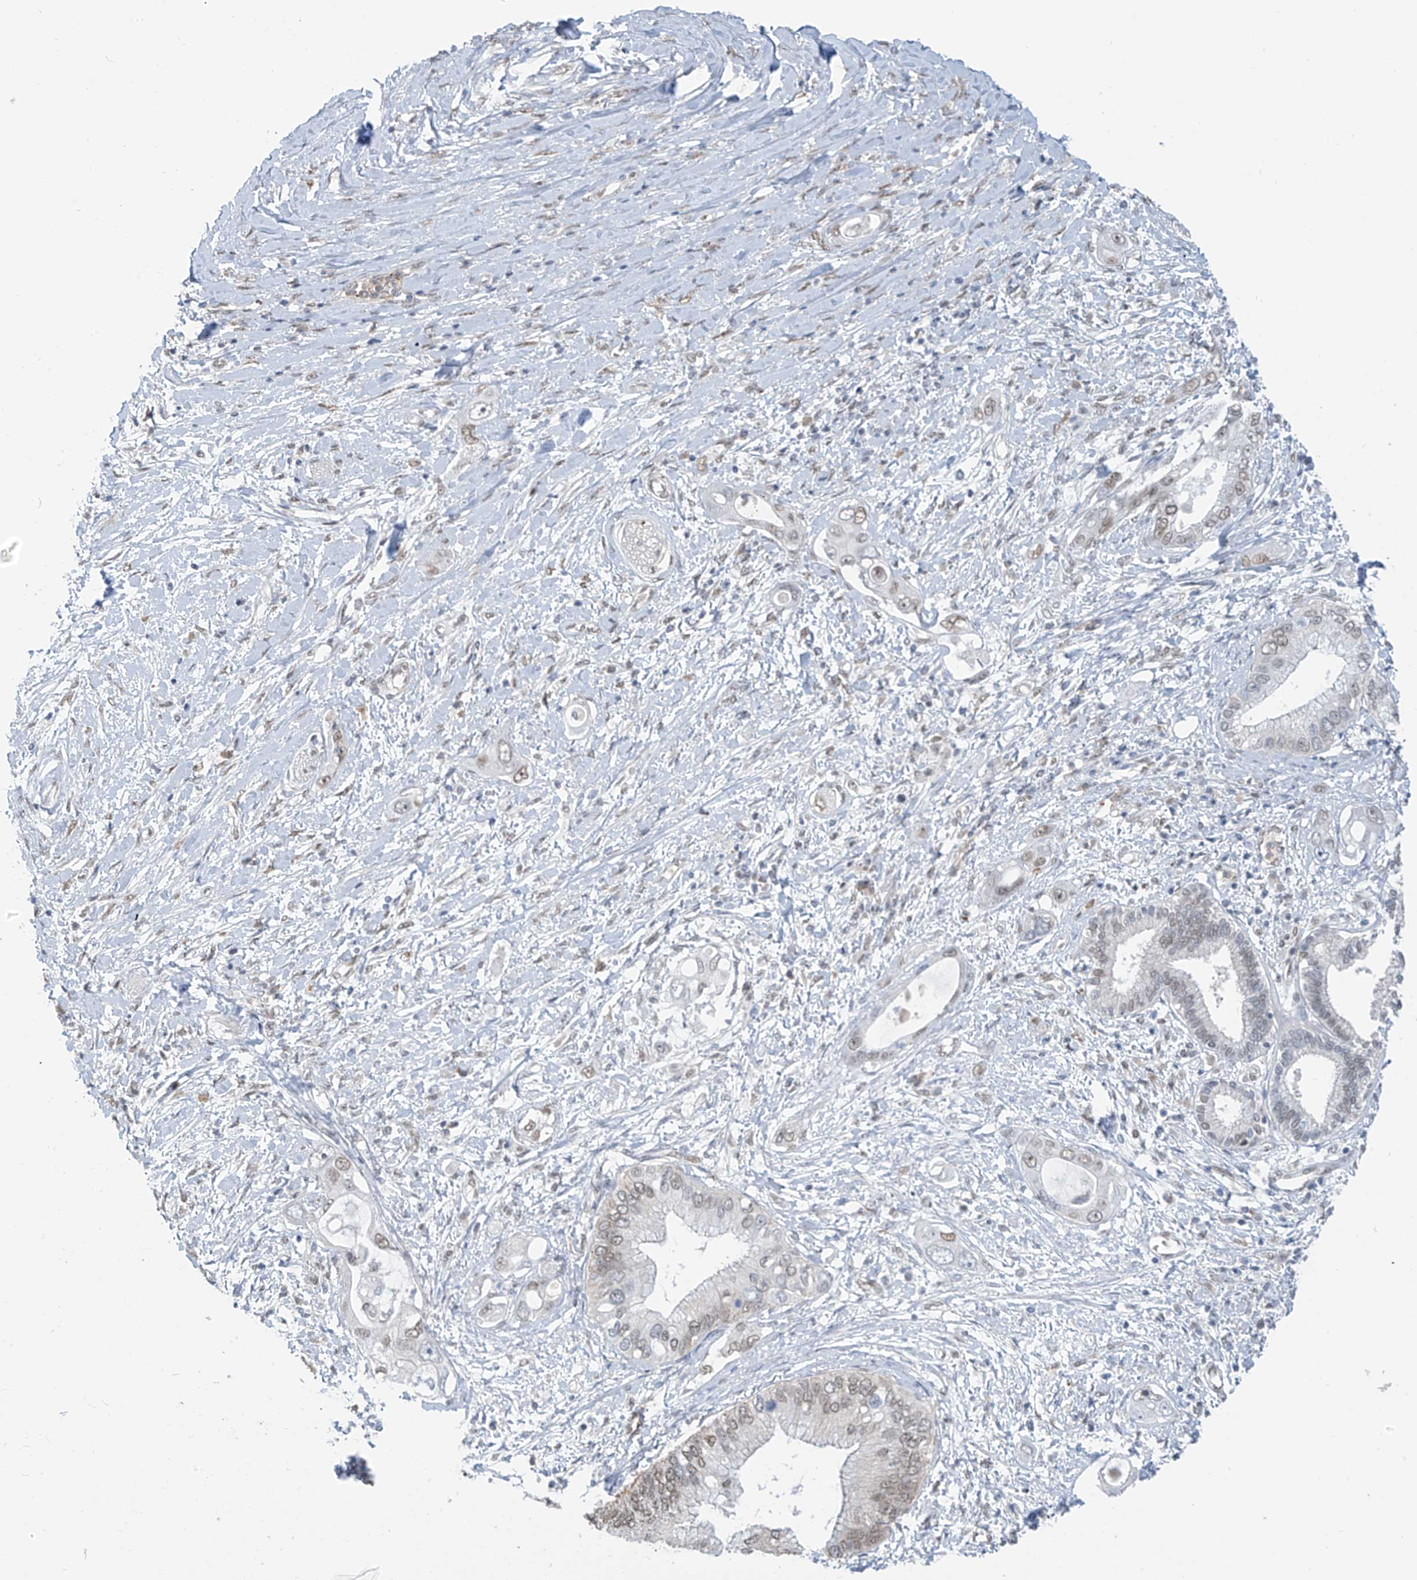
{"staining": {"intensity": "weak", "quantity": ">75%", "location": "nuclear"}, "tissue": "pancreatic cancer", "cell_type": "Tumor cells", "image_type": "cancer", "snomed": [{"axis": "morphology", "description": "Inflammation, NOS"}, {"axis": "morphology", "description": "Adenocarcinoma, NOS"}, {"axis": "topography", "description": "Pancreas"}], "caption": "Human pancreatic cancer (adenocarcinoma) stained for a protein (brown) displays weak nuclear positive staining in about >75% of tumor cells.", "gene": "MCM9", "patient": {"sex": "female", "age": 56}}